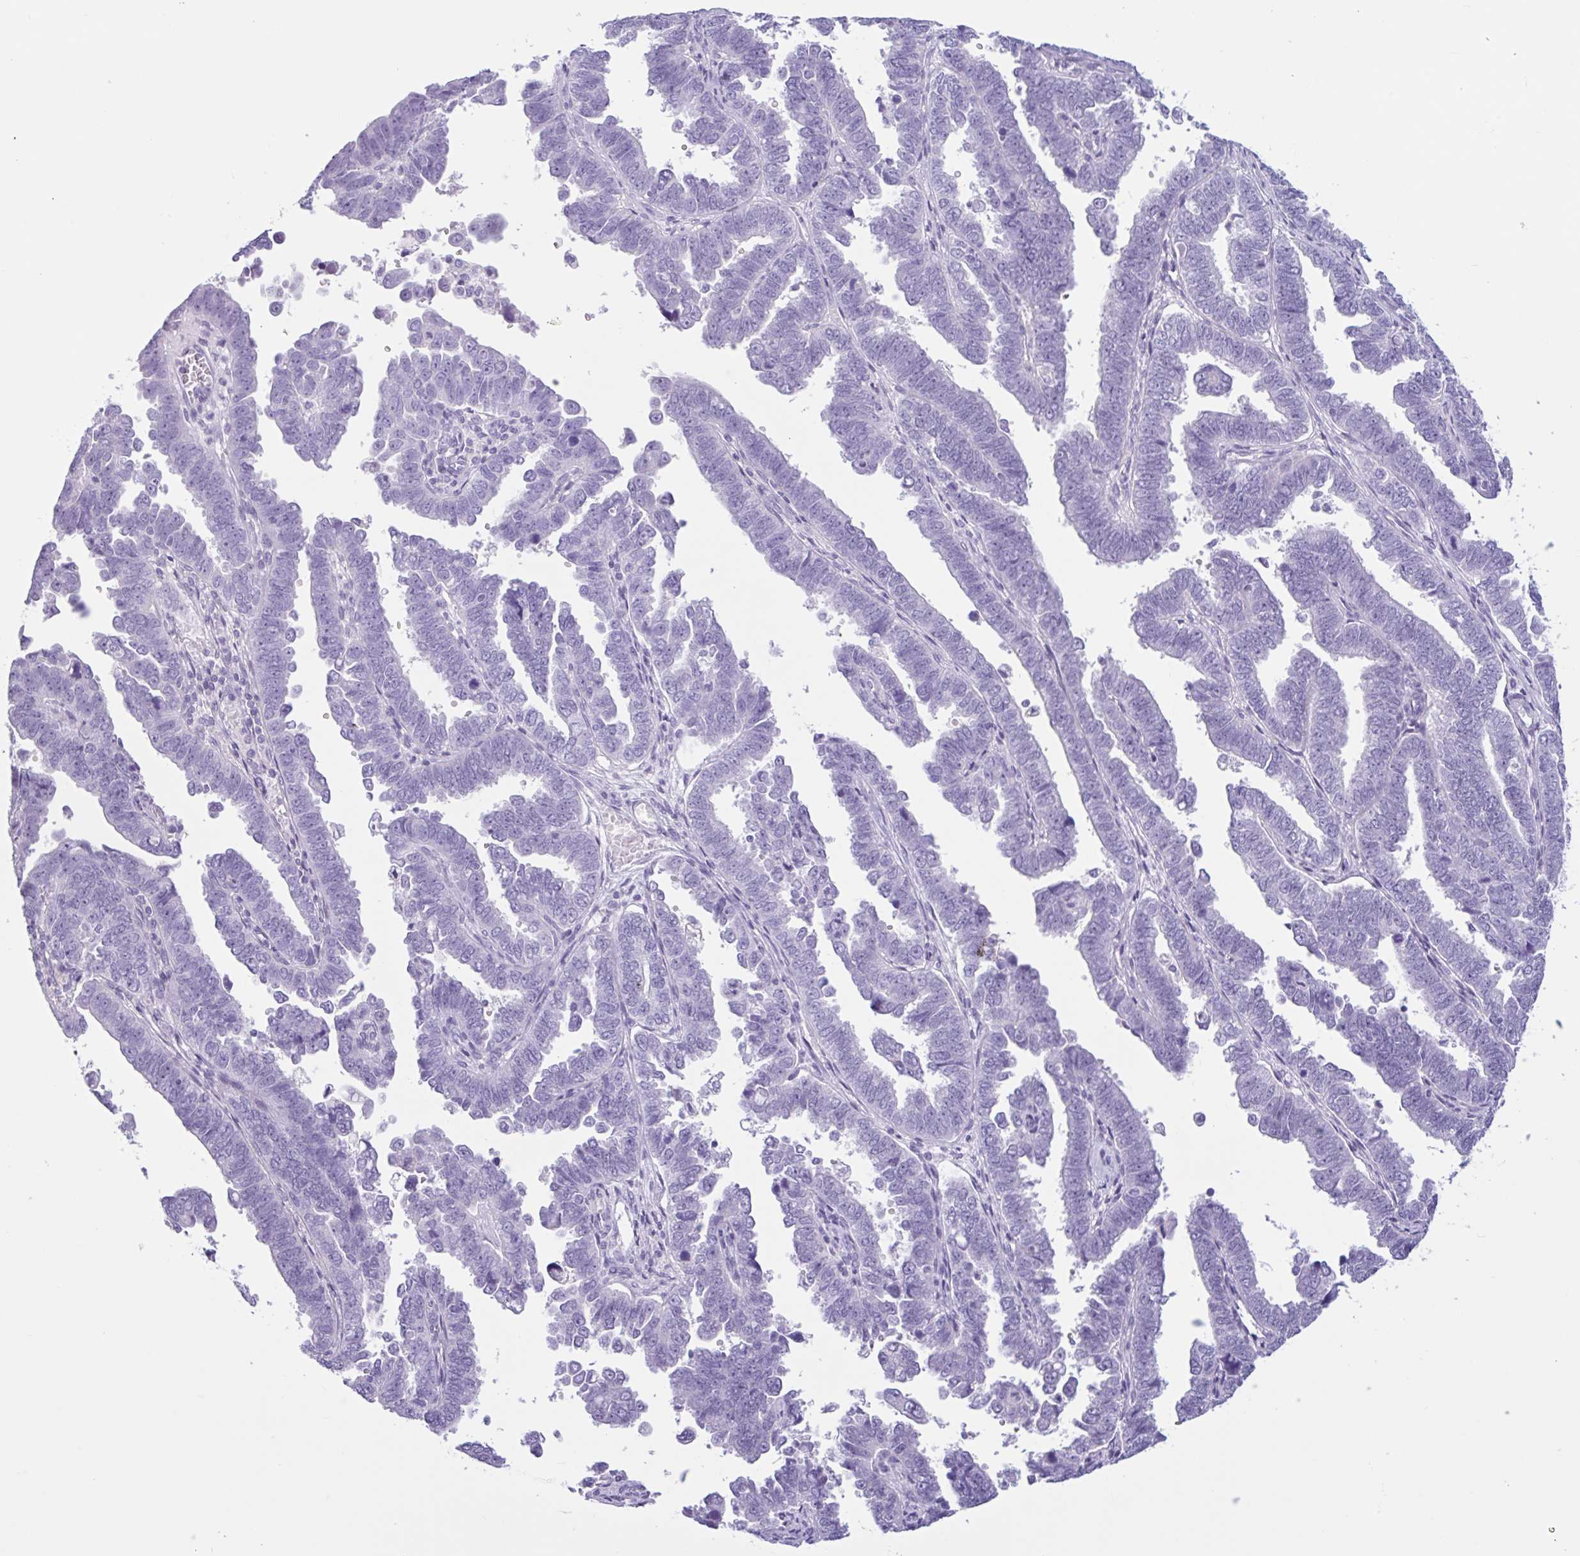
{"staining": {"intensity": "negative", "quantity": "none", "location": "none"}, "tissue": "endometrial cancer", "cell_type": "Tumor cells", "image_type": "cancer", "snomed": [{"axis": "morphology", "description": "Adenocarcinoma, NOS"}, {"axis": "topography", "description": "Endometrium"}], "caption": "An immunohistochemistry micrograph of endometrial adenocarcinoma is shown. There is no staining in tumor cells of endometrial adenocarcinoma. (Brightfield microscopy of DAB (3,3'-diaminobenzidine) immunohistochemistry (IHC) at high magnification).", "gene": "CTSE", "patient": {"sex": "female", "age": 75}}